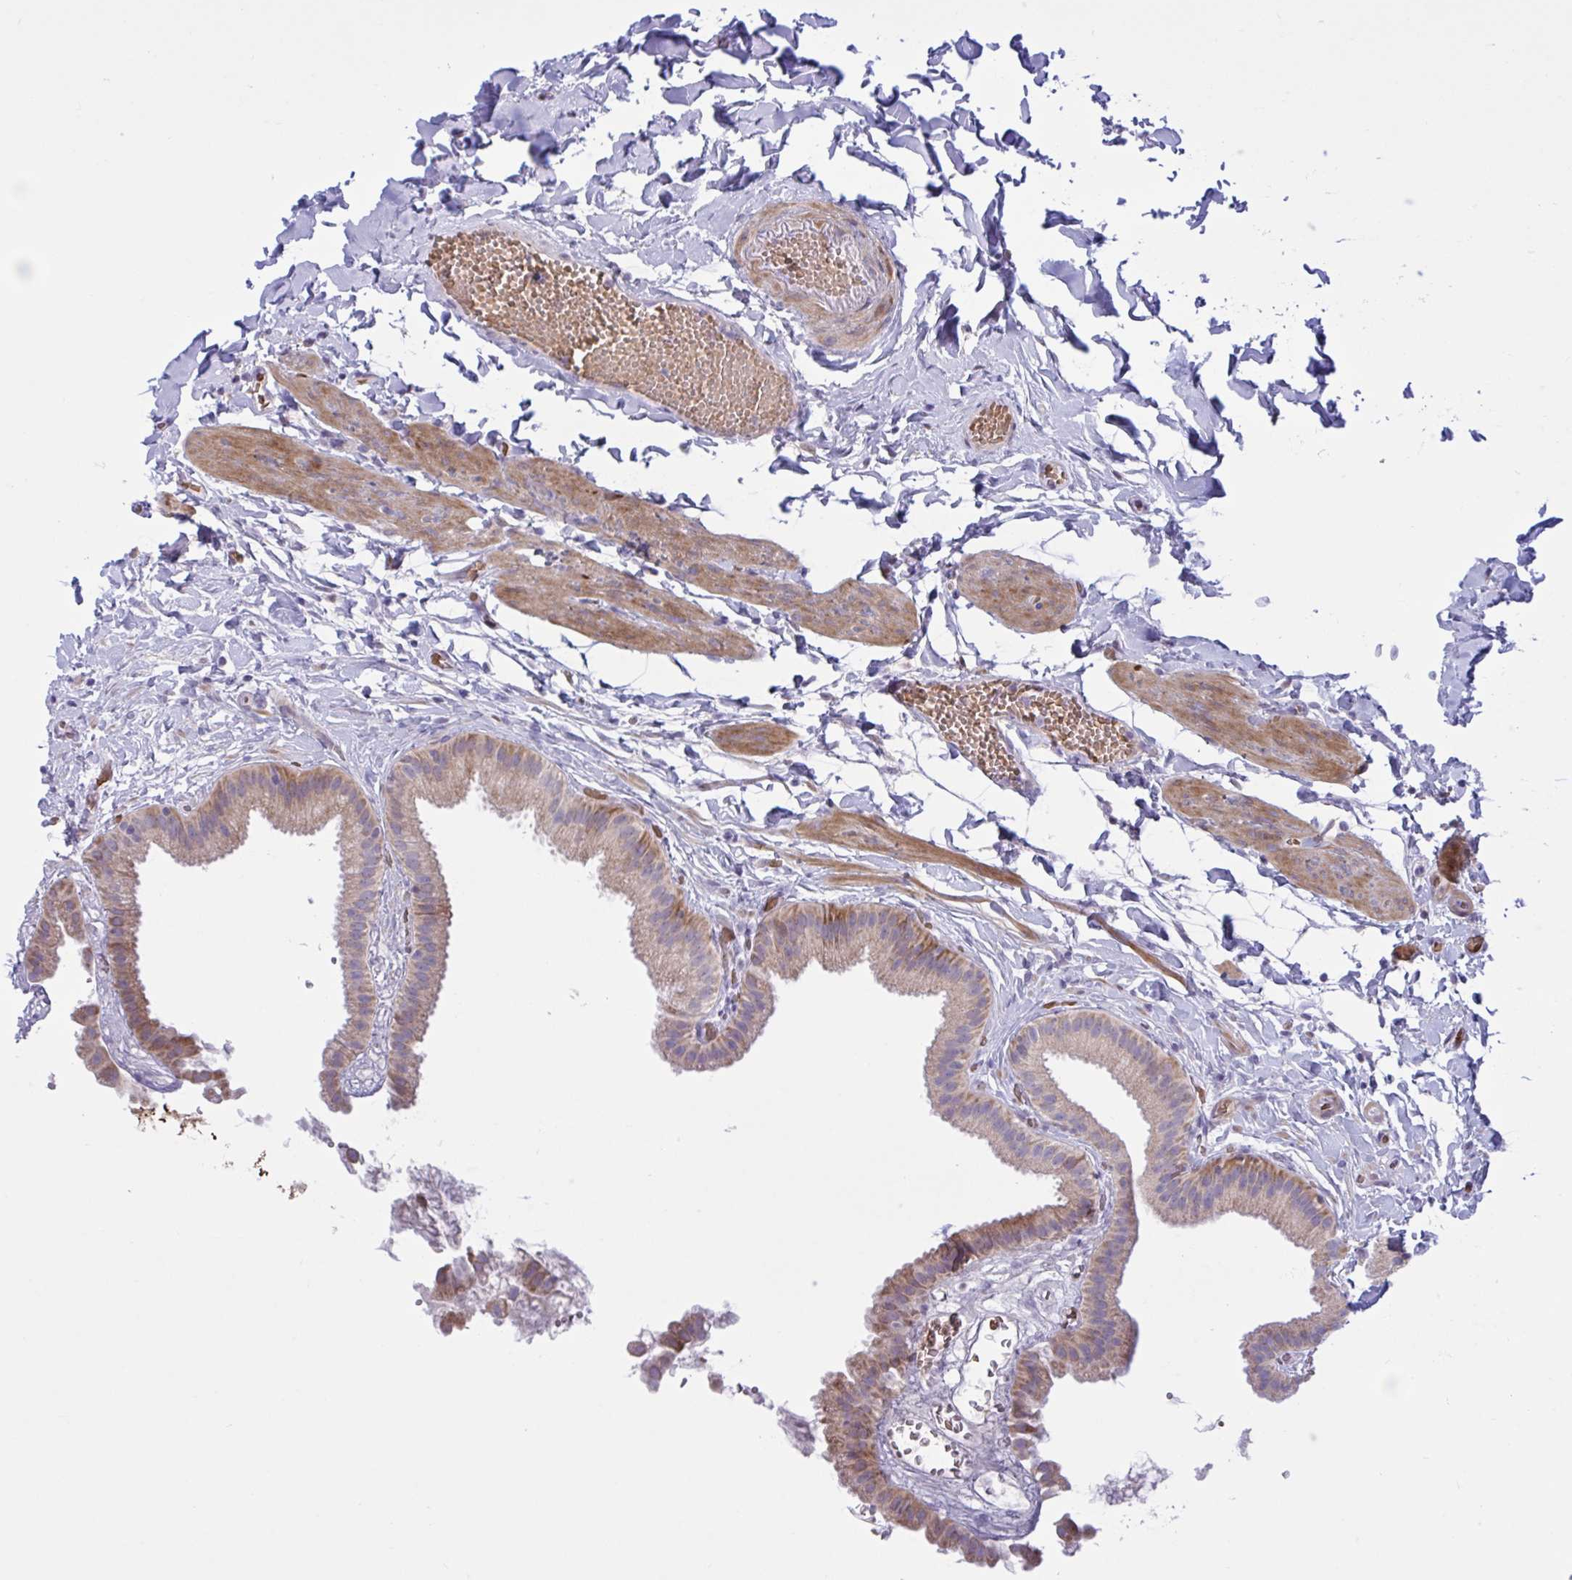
{"staining": {"intensity": "moderate", "quantity": "25%-75%", "location": "cytoplasmic/membranous"}, "tissue": "gallbladder", "cell_type": "Glandular cells", "image_type": "normal", "snomed": [{"axis": "morphology", "description": "Normal tissue, NOS"}, {"axis": "topography", "description": "Gallbladder"}], "caption": "IHC photomicrograph of benign gallbladder stained for a protein (brown), which displays medium levels of moderate cytoplasmic/membranous expression in about 25%-75% of glandular cells.", "gene": "VWC2", "patient": {"sex": "female", "age": 63}}